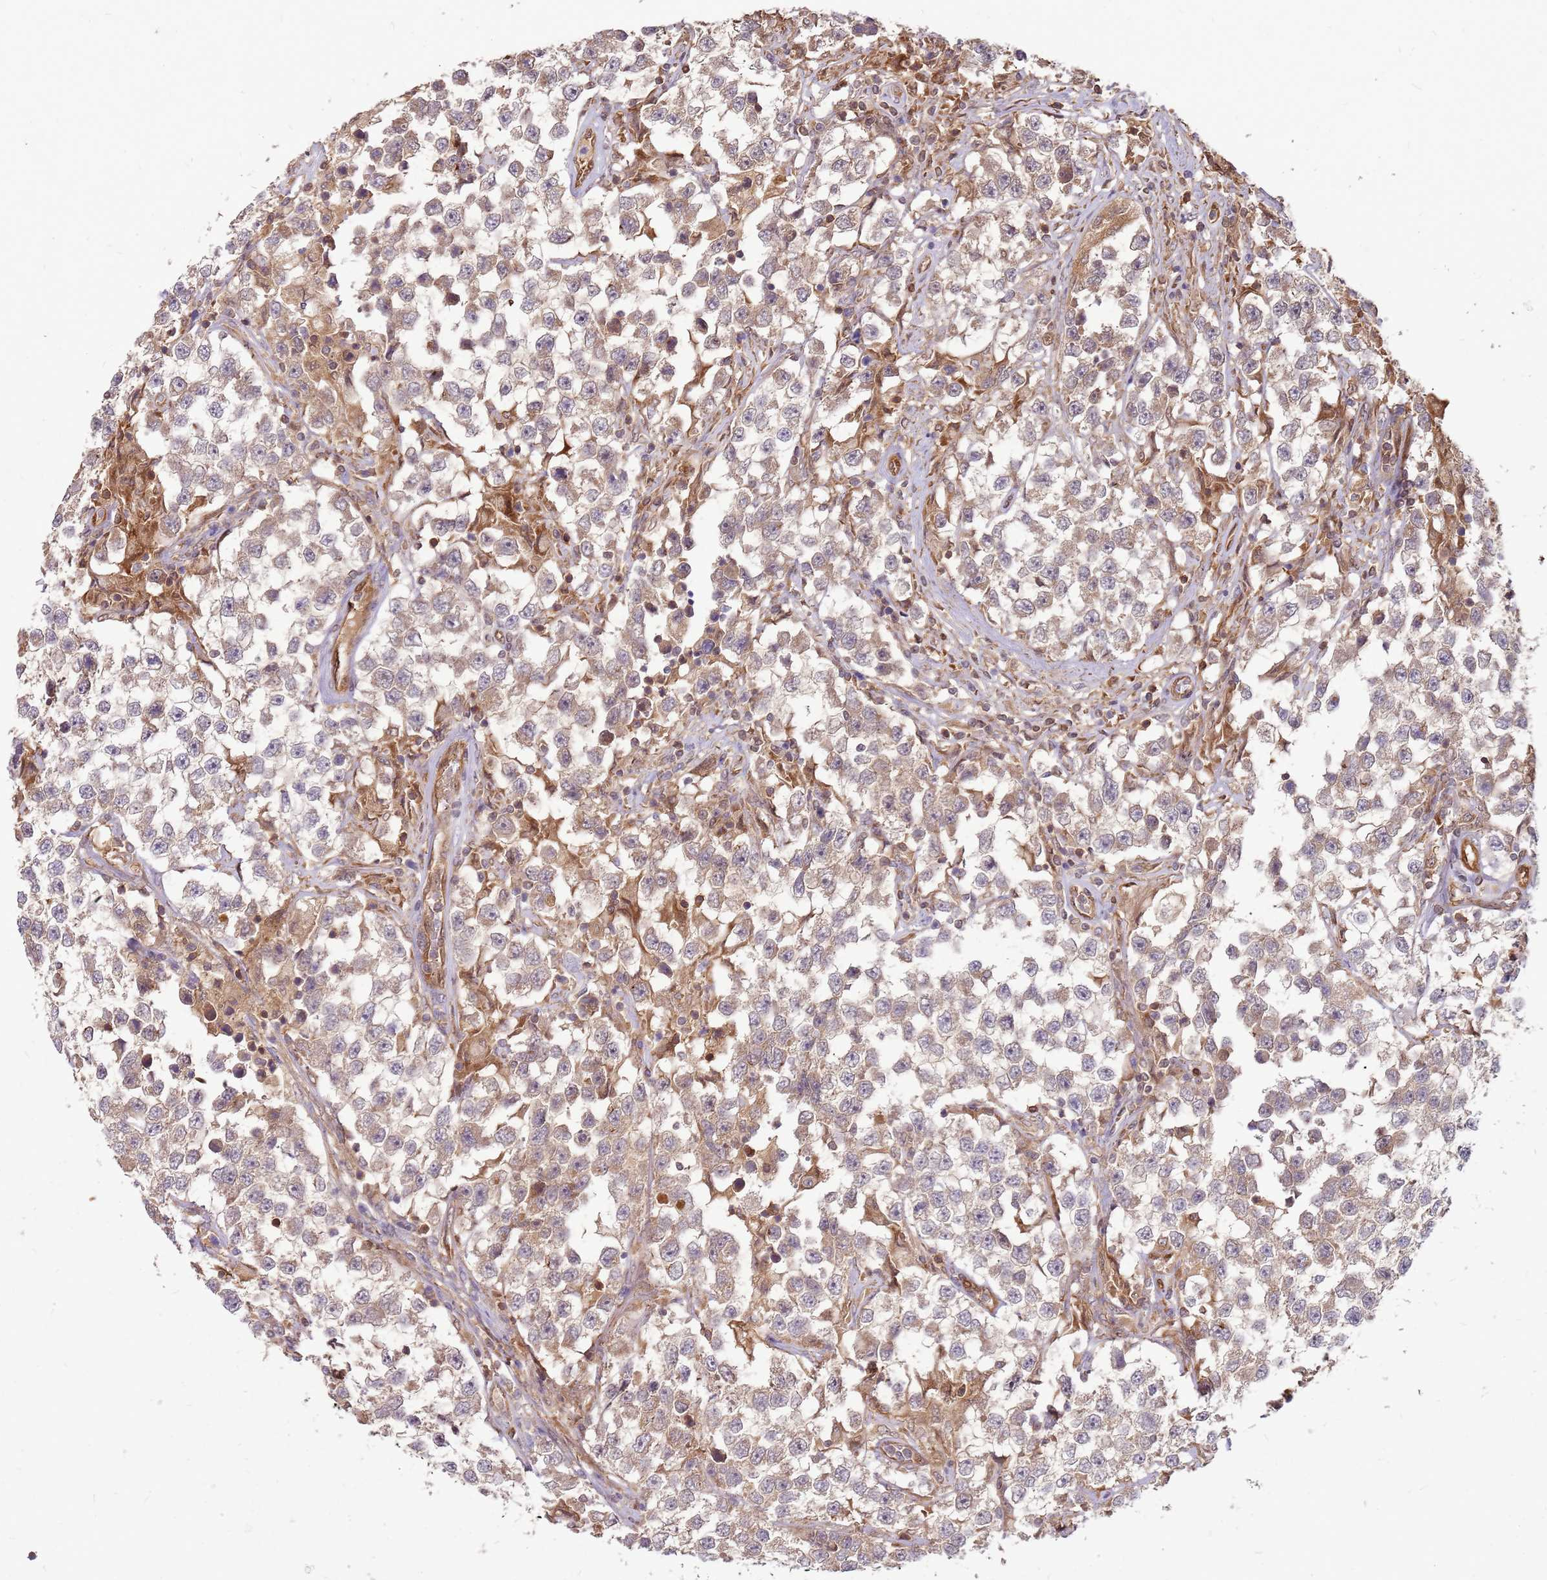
{"staining": {"intensity": "weak", "quantity": ">75%", "location": "cytoplasmic/membranous"}, "tissue": "testis cancer", "cell_type": "Tumor cells", "image_type": "cancer", "snomed": [{"axis": "morphology", "description": "Seminoma, NOS"}, {"axis": "topography", "description": "Testis"}], "caption": "Human seminoma (testis) stained with a protein marker displays weak staining in tumor cells.", "gene": "NUDT14", "patient": {"sex": "male", "age": 46}}